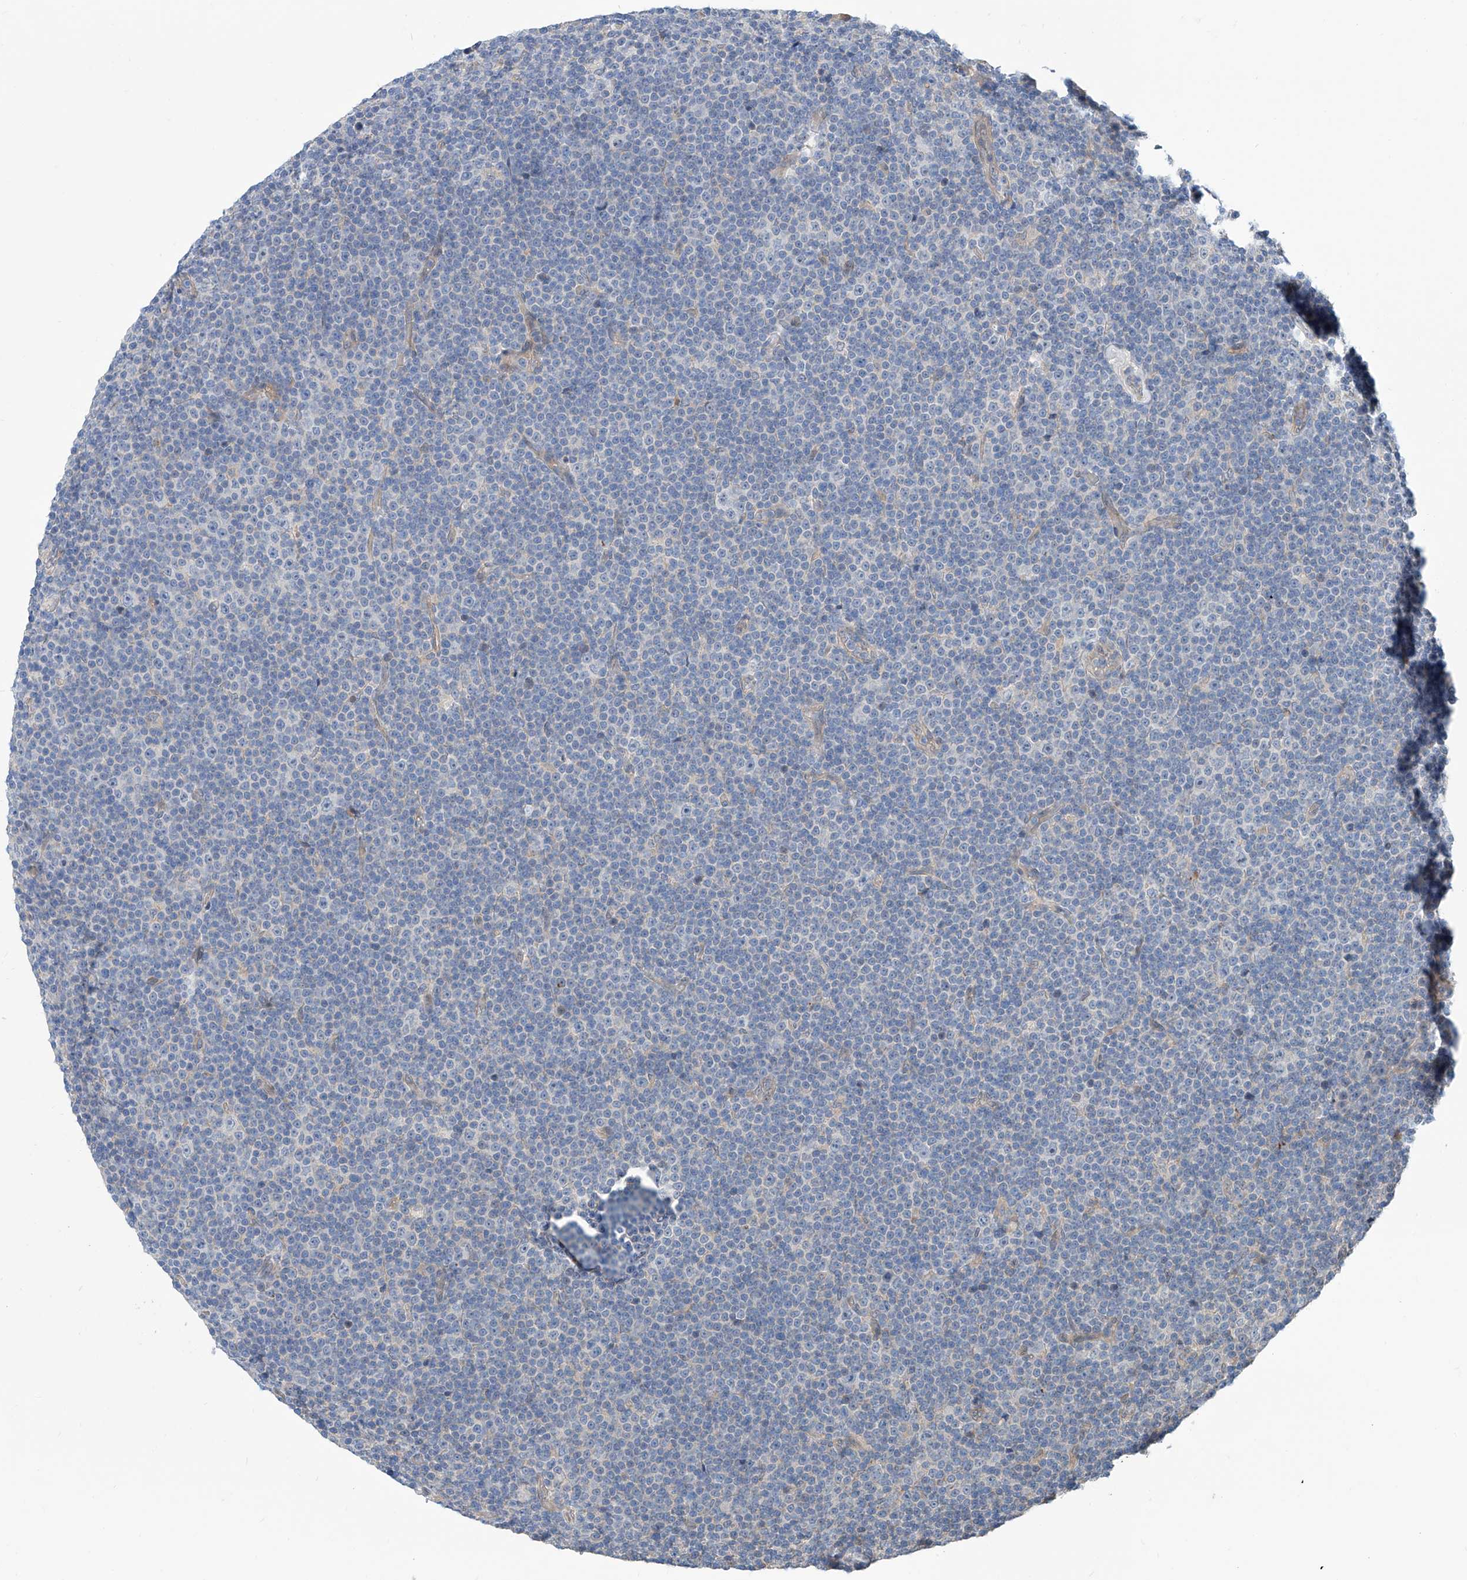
{"staining": {"intensity": "negative", "quantity": "none", "location": "none"}, "tissue": "lymphoma", "cell_type": "Tumor cells", "image_type": "cancer", "snomed": [{"axis": "morphology", "description": "Malignant lymphoma, non-Hodgkin's type, Low grade"}, {"axis": "topography", "description": "Lymph node"}], "caption": "A high-resolution photomicrograph shows immunohistochemistry staining of low-grade malignant lymphoma, non-Hodgkin's type, which exhibits no significant staining in tumor cells.", "gene": "MAGEE2", "patient": {"sex": "female", "age": 67}}